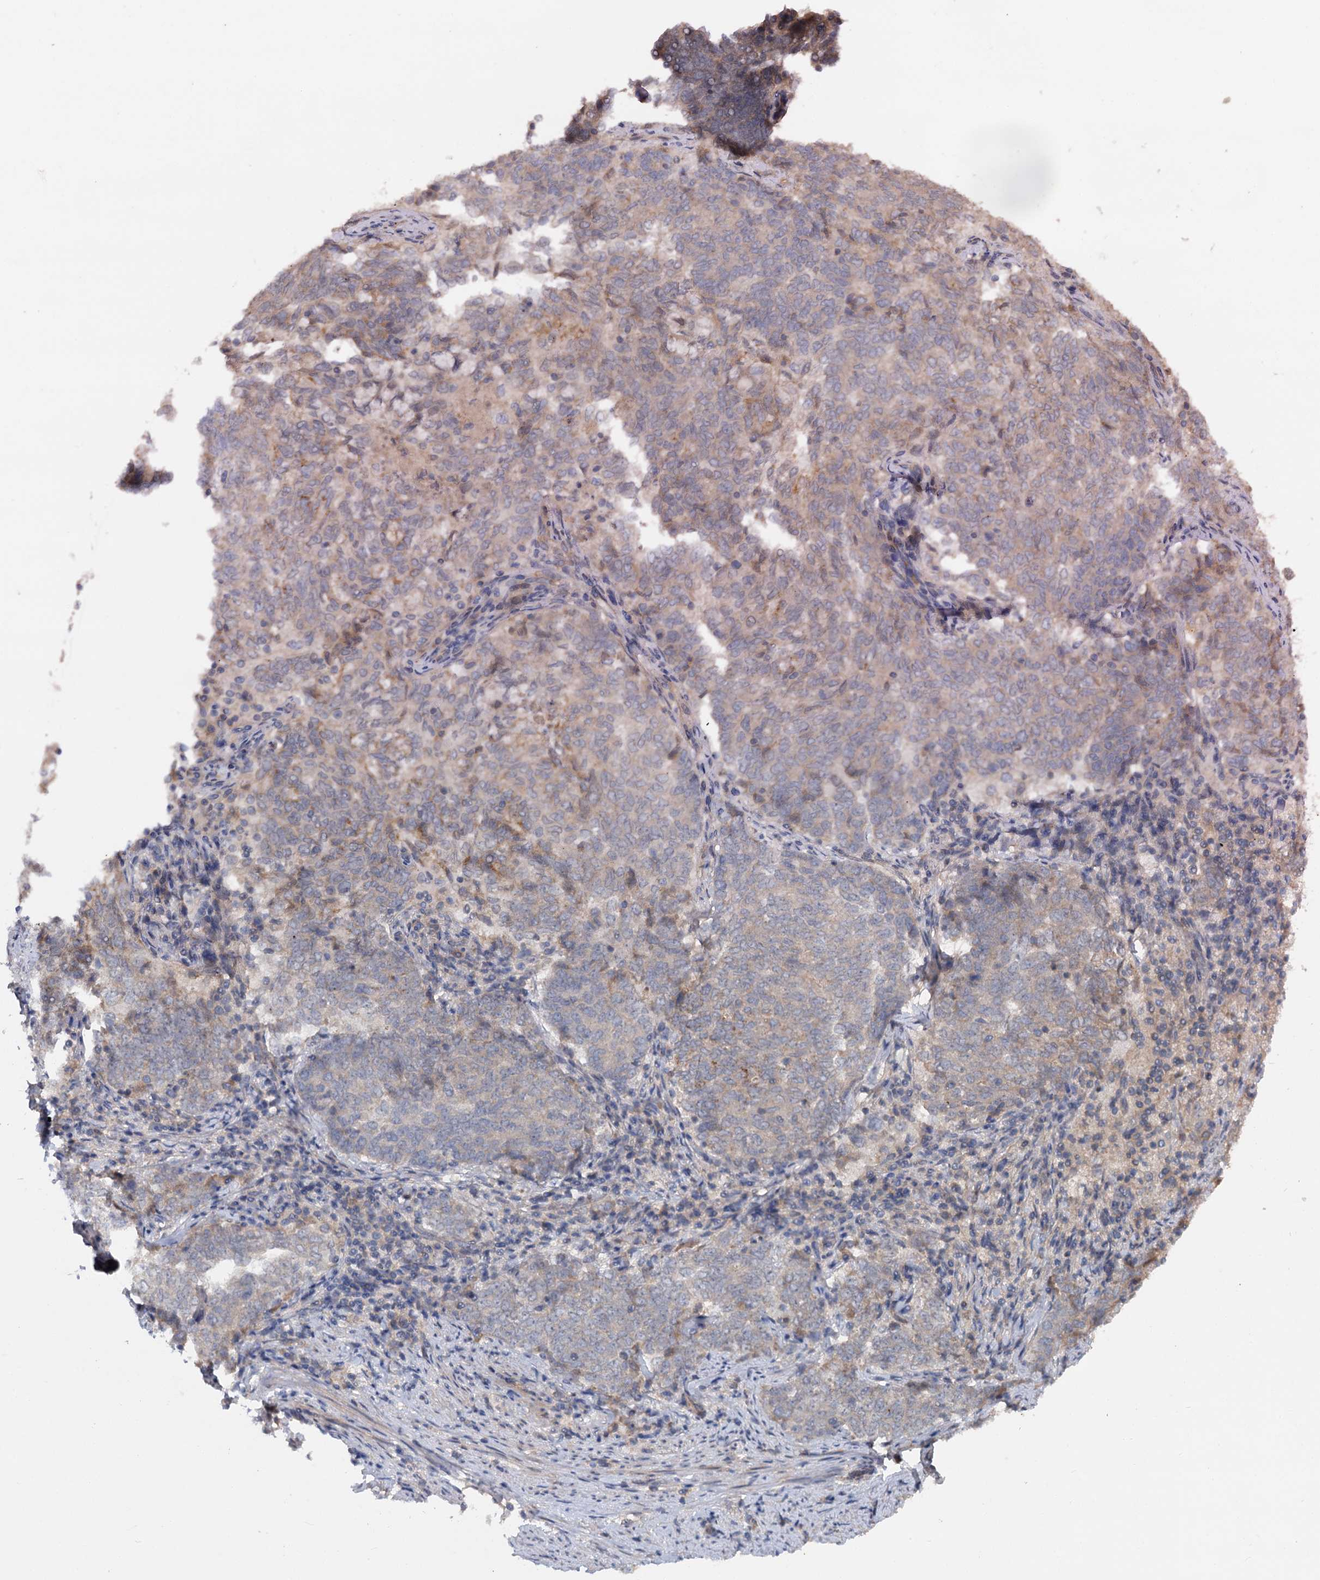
{"staining": {"intensity": "moderate", "quantity": "<25%", "location": "cytoplasmic/membranous"}, "tissue": "endometrial cancer", "cell_type": "Tumor cells", "image_type": "cancer", "snomed": [{"axis": "morphology", "description": "Adenocarcinoma, NOS"}, {"axis": "topography", "description": "Endometrium"}], "caption": "Protein positivity by immunohistochemistry (IHC) exhibits moderate cytoplasmic/membranous staining in about <25% of tumor cells in endometrial cancer.", "gene": "ZNF324", "patient": {"sex": "female", "age": 80}}